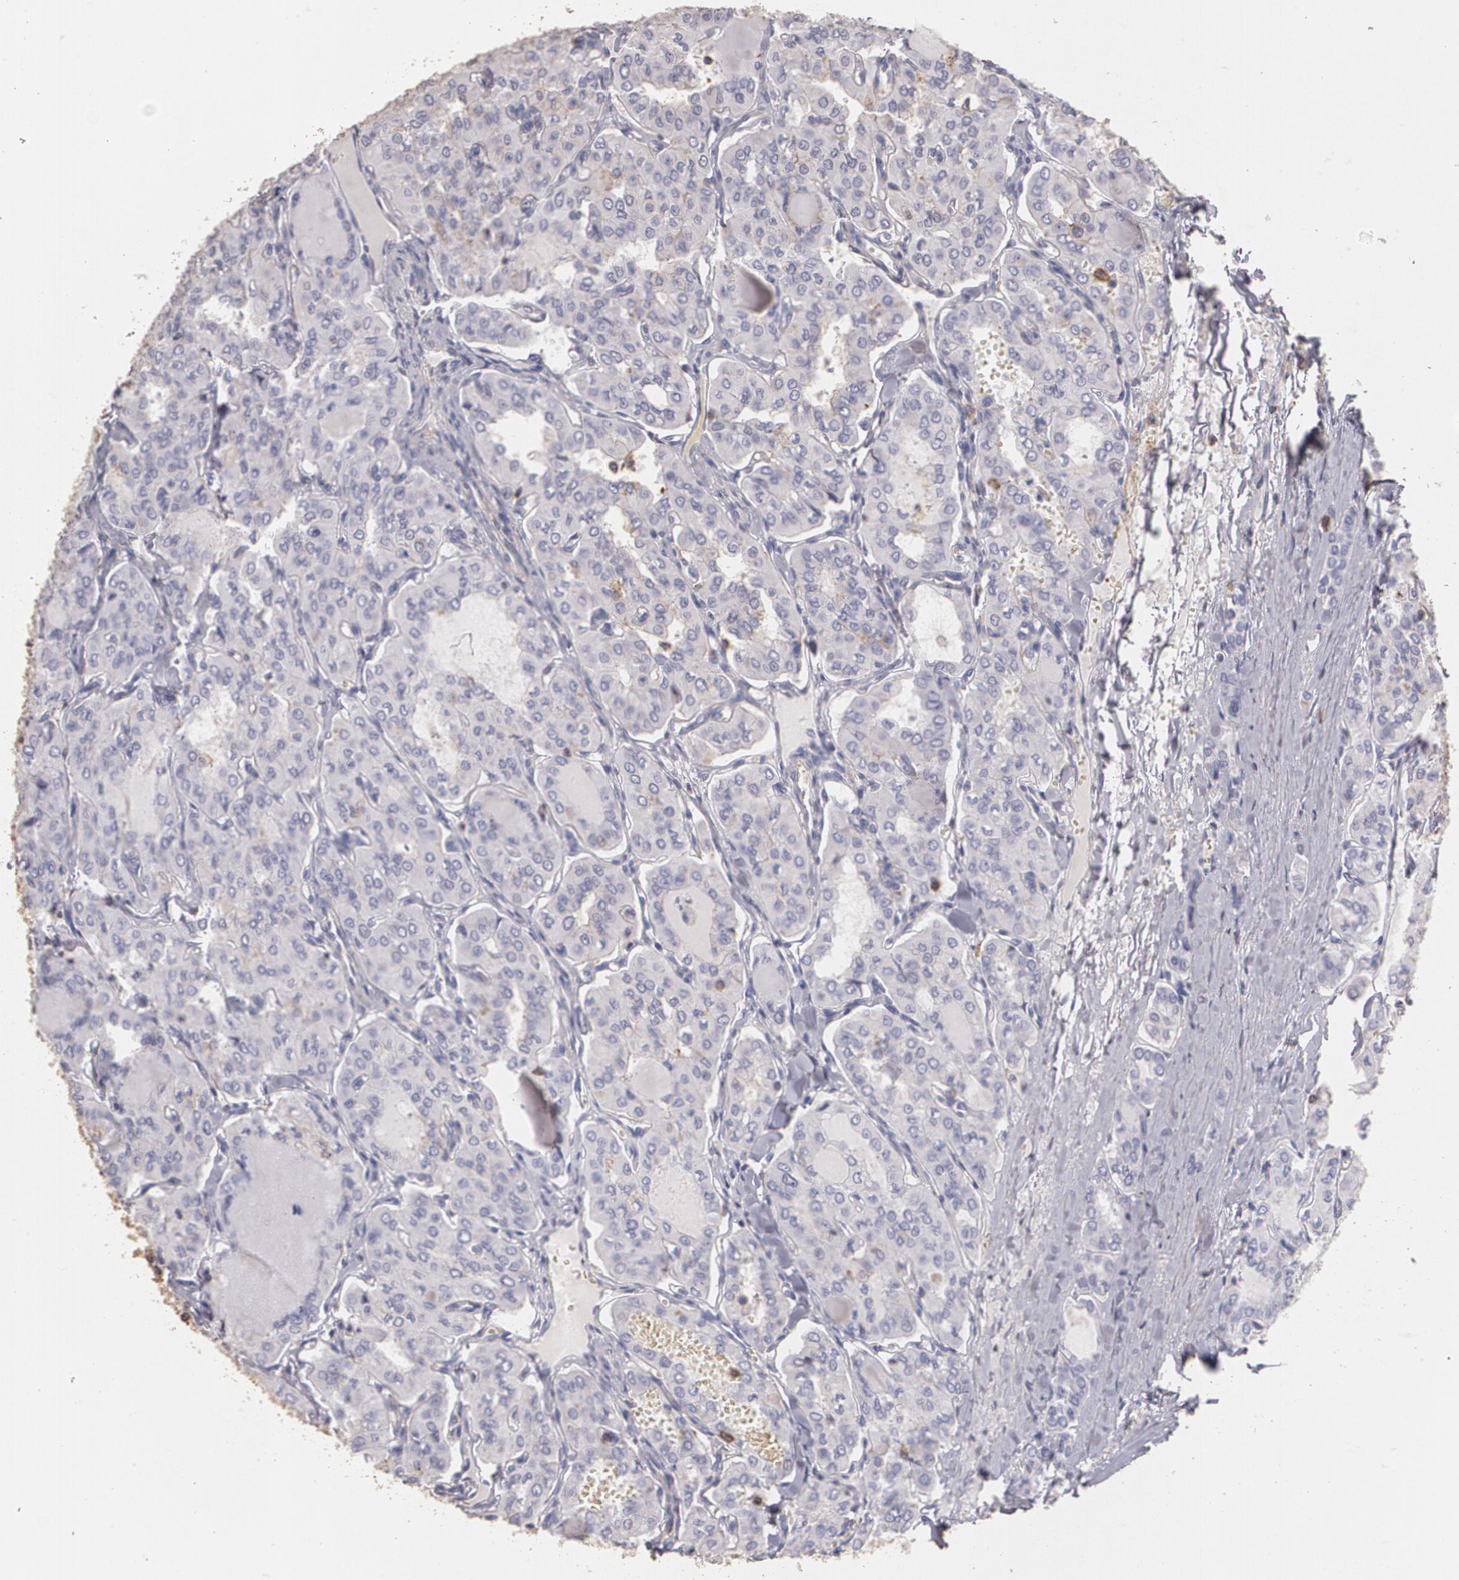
{"staining": {"intensity": "weak", "quantity": "<25%", "location": "cytoplasmic/membranous"}, "tissue": "thyroid cancer", "cell_type": "Tumor cells", "image_type": "cancer", "snomed": [{"axis": "morphology", "description": "Papillary adenocarcinoma, NOS"}, {"axis": "topography", "description": "Thyroid gland"}], "caption": "IHC image of neoplastic tissue: thyroid papillary adenocarcinoma stained with DAB (3,3'-diaminobenzidine) demonstrates no significant protein expression in tumor cells.", "gene": "TGFBR1", "patient": {"sex": "male", "age": 20}}